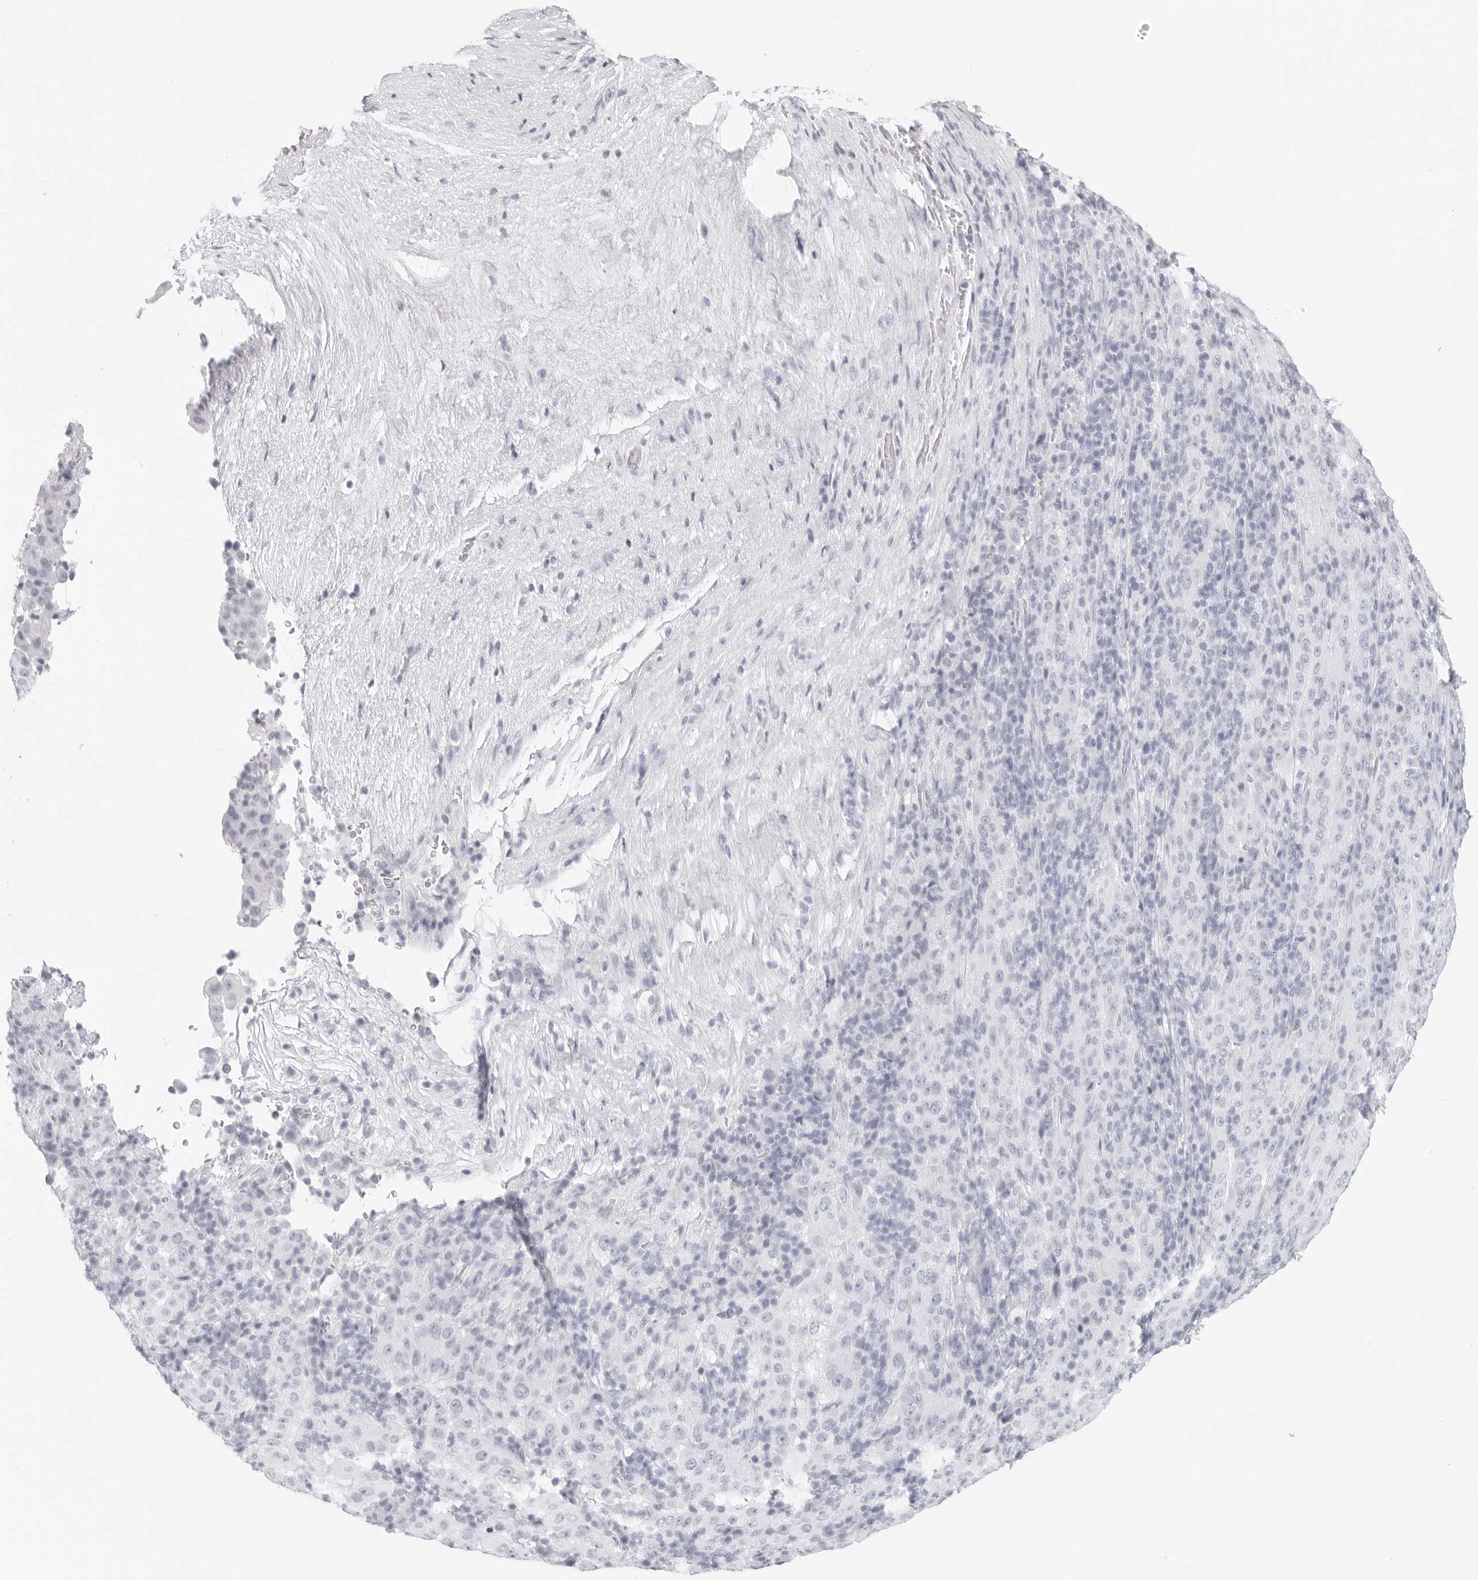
{"staining": {"intensity": "negative", "quantity": "none", "location": "none"}, "tissue": "pancreatic cancer", "cell_type": "Tumor cells", "image_type": "cancer", "snomed": [{"axis": "morphology", "description": "Adenocarcinoma, NOS"}, {"axis": "topography", "description": "Pancreas"}], "caption": "Tumor cells show no significant expression in pancreatic cancer.", "gene": "AGMAT", "patient": {"sex": "male", "age": 63}}